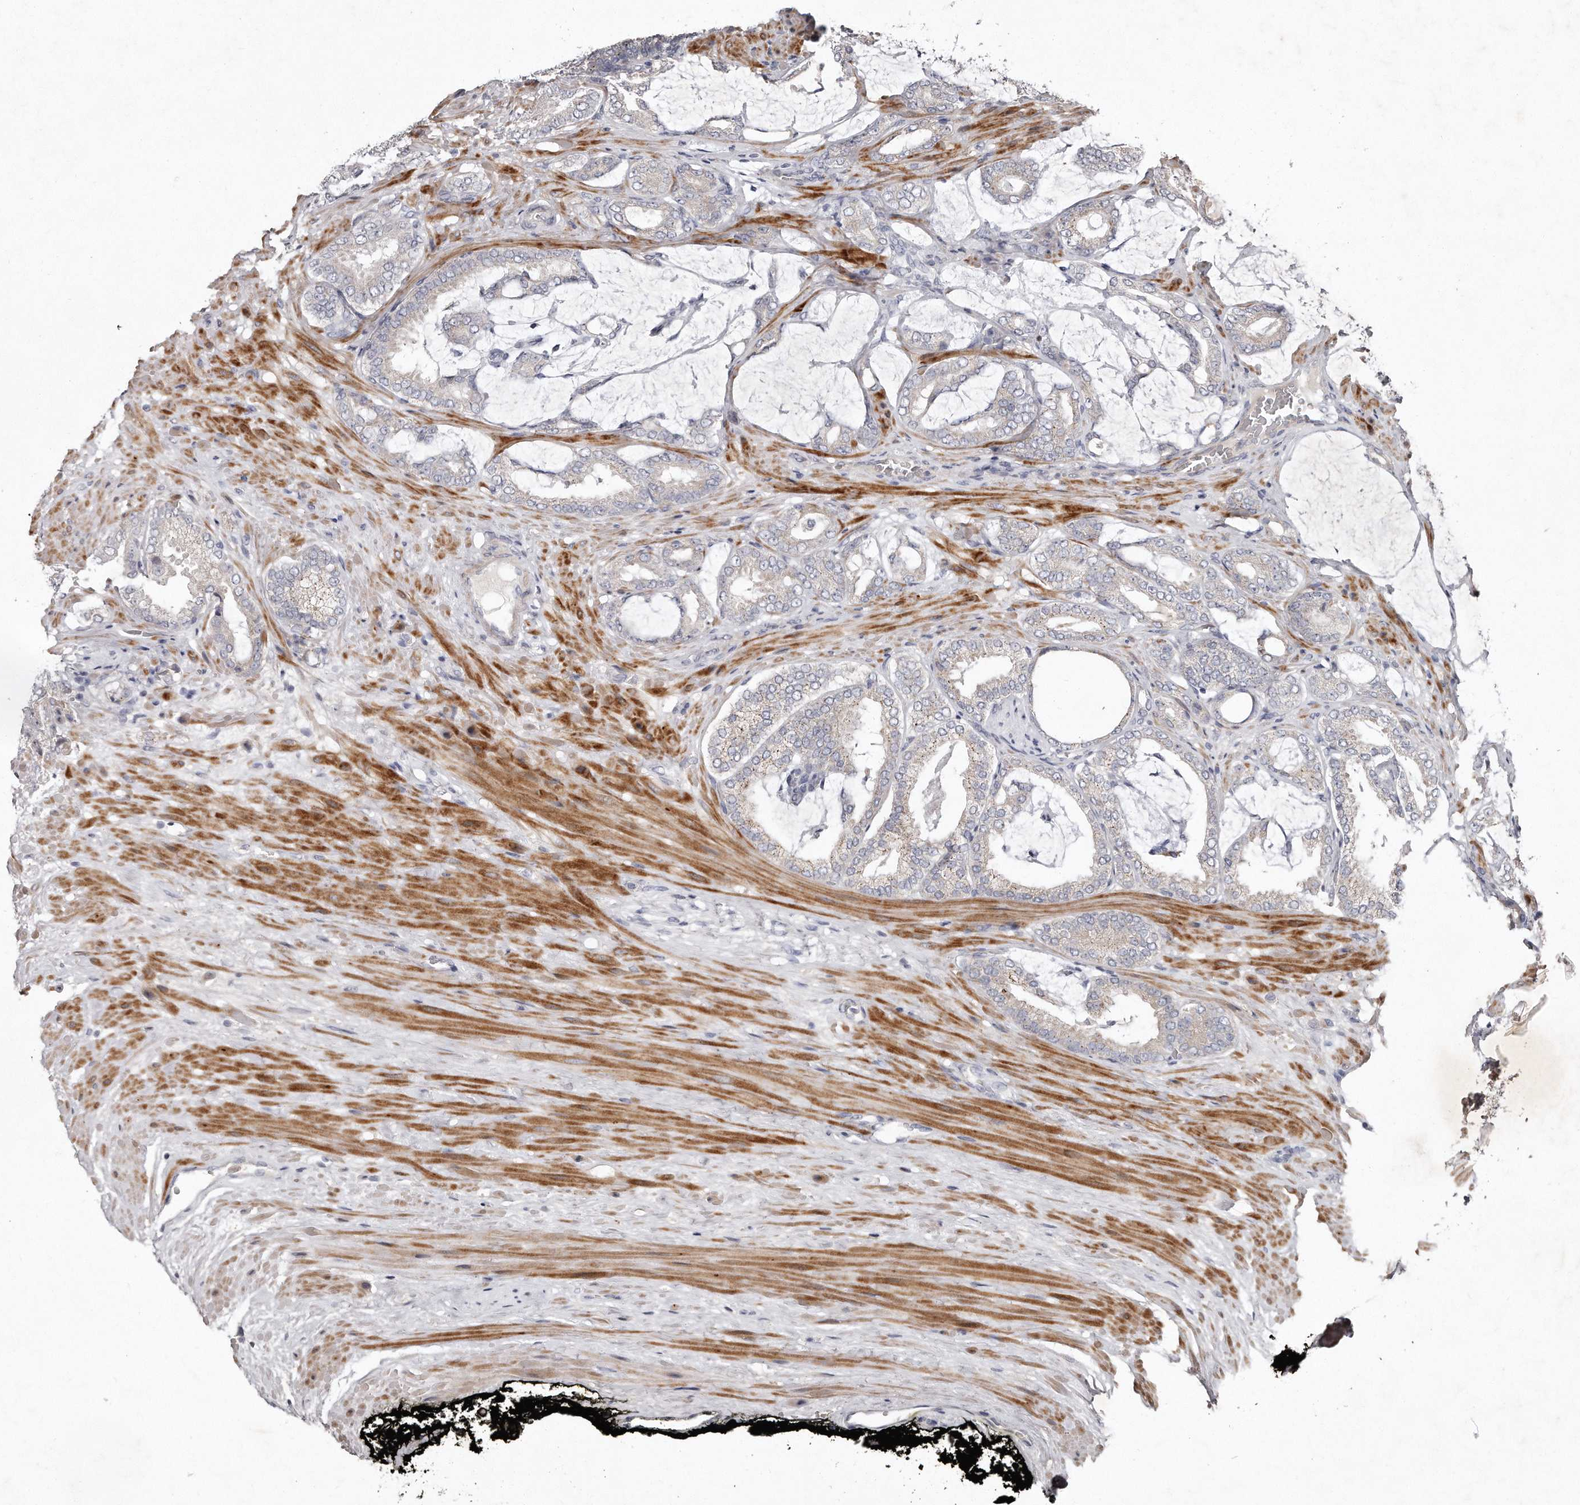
{"staining": {"intensity": "negative", "quantity": "none", "location": "none"}, "tissue": "prostate cancer", "cell_type": "Tumor cells", "image_type": "cancer", "snomed": [{"axis": "morphology", "description": "Adenocarcinoma, Low grade"}, {"axis": "topography", "description": "Prostate"}], "caption": "Tumor cells show no significant protein expression in adenocarcinoma (low-grade) (prostate).", "gene": "TECR", "patient": {"sex": "male", "age": 71}}